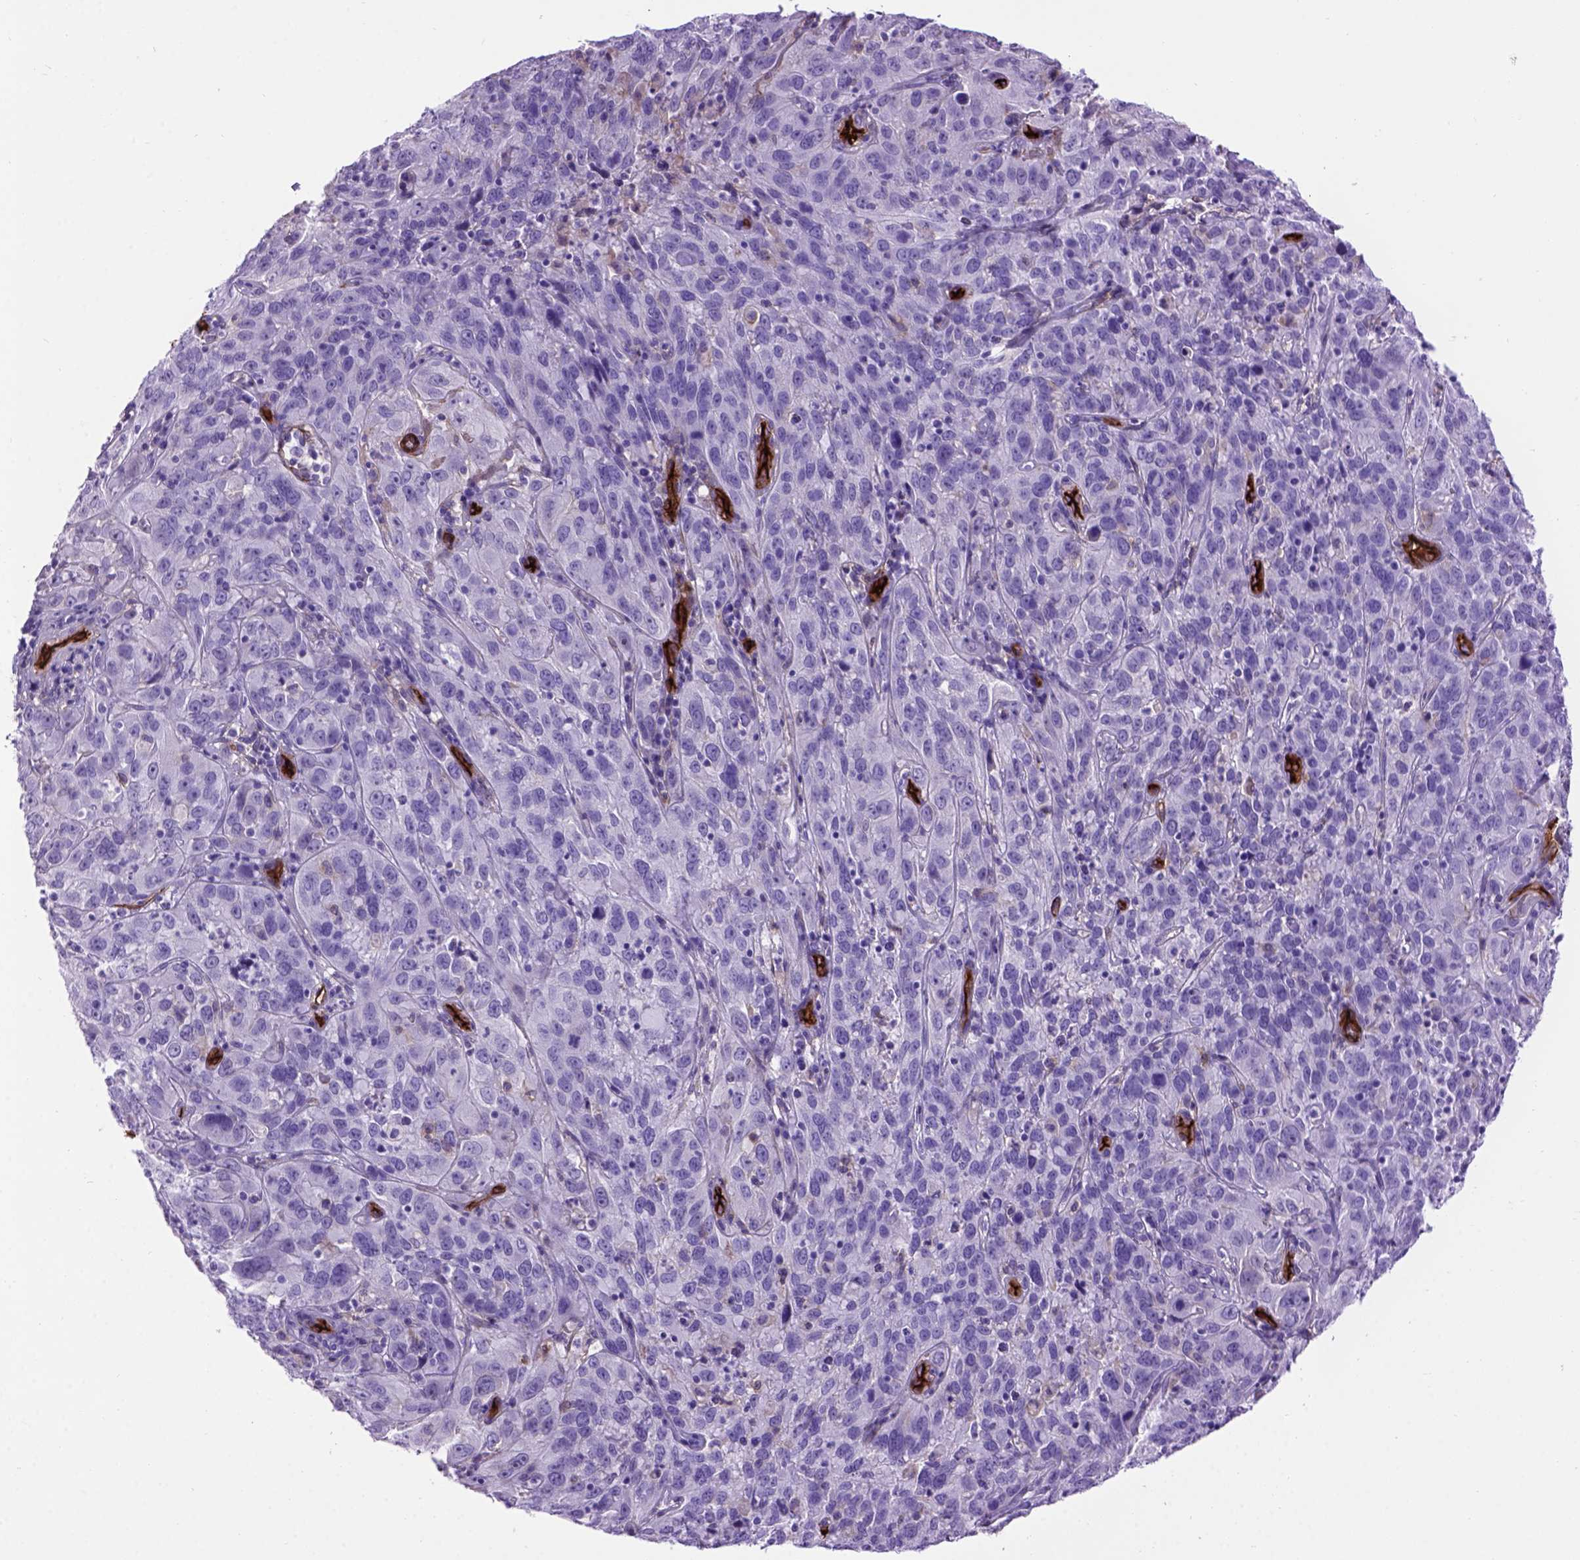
{"staining": {"intensity": "negative", "quantity": "none", "location": "none"}, "tissue": "cervical cancer", "cell_type": "Tumor cells", "image_type": "cancer", "snomed": [{"axis": "morphology", "description": "Squamous cell carcinoma, NOS"}, {"axis": "topography", "description": "Cervix"}], "caption": "A high-resolution histopathology image shows immunohistochemistry (IHC) staining of cervical squamous cell carcinoma, which reveals no significant expression in tumor cells.", "gene": "ENG", "patient": {"sex": "female", "age": 32}}